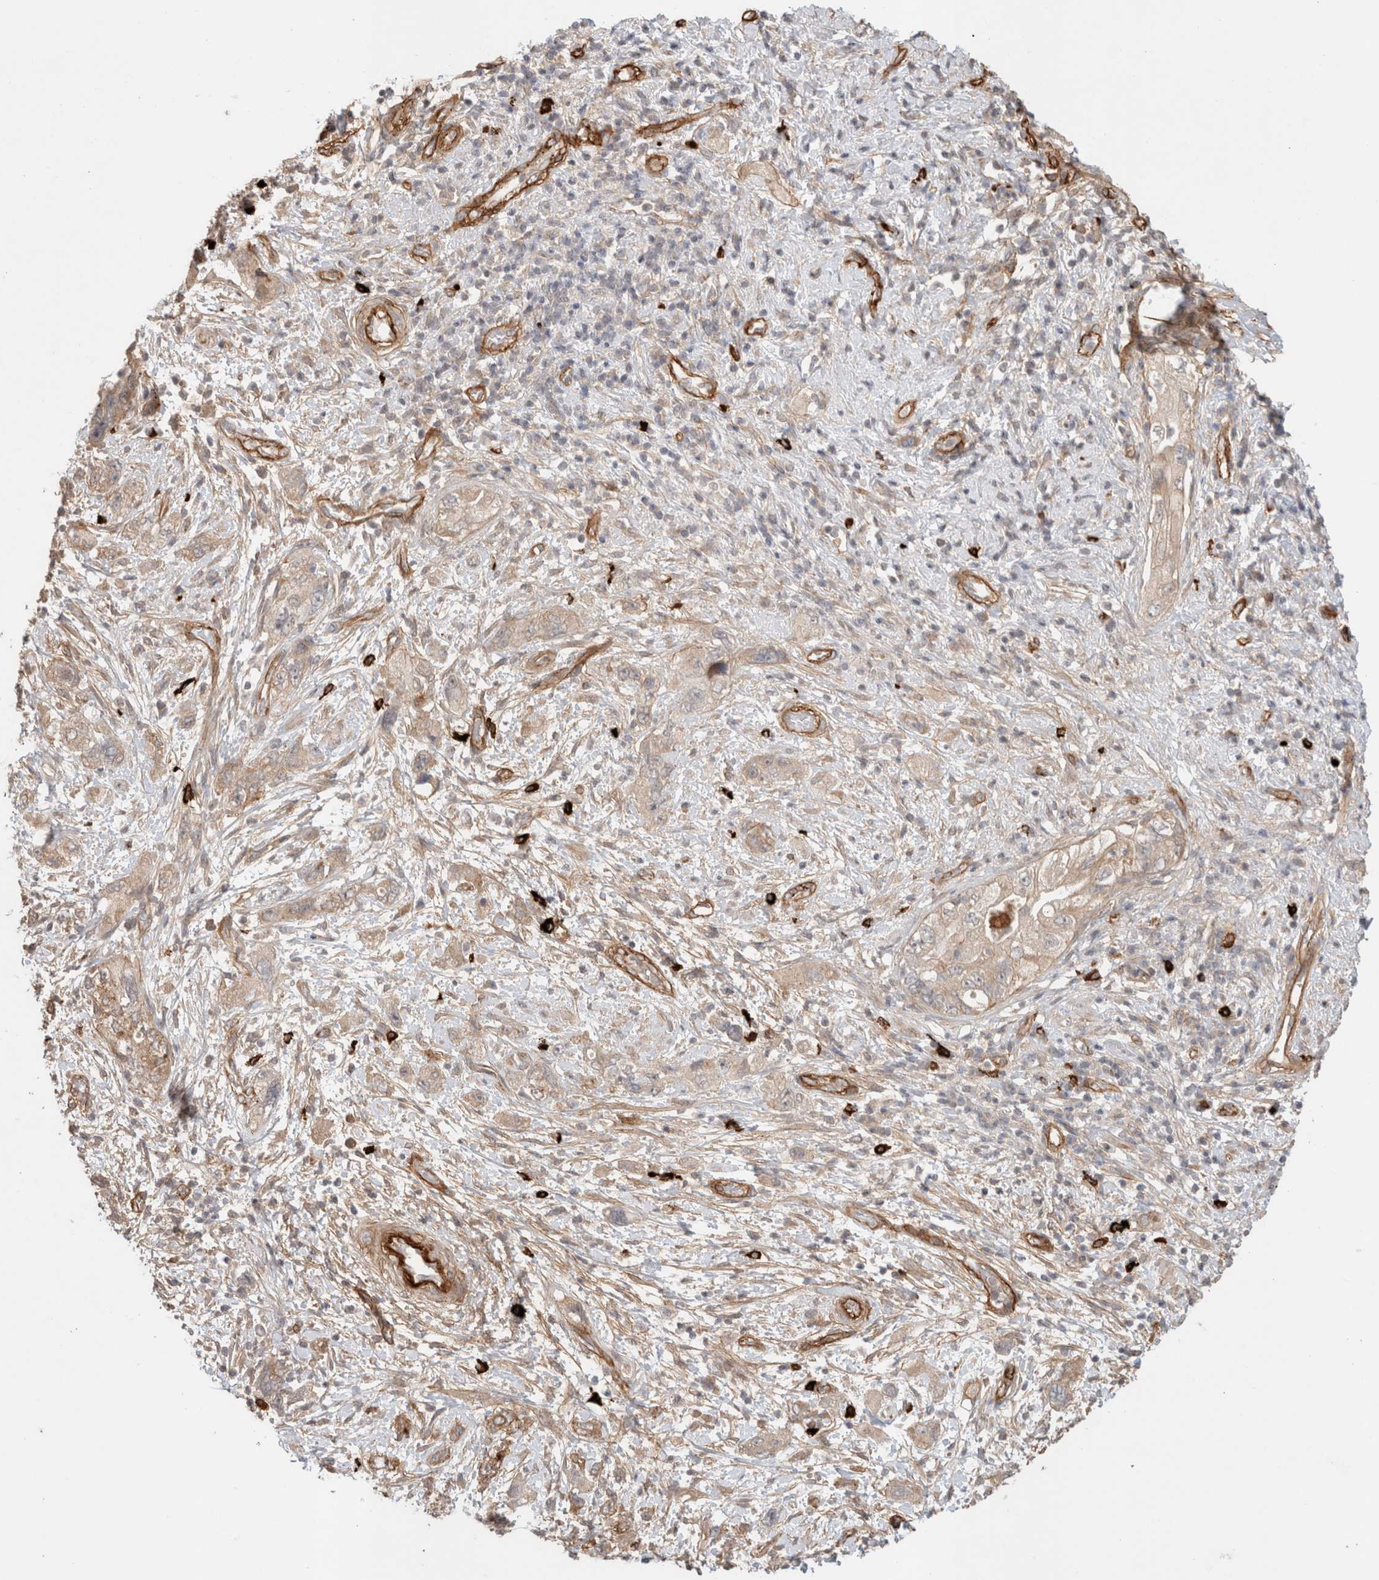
{"staining": {"intensity": "weak", "quantity": "<25%", "location": "cytoplasmic/membranous"}, "tissue": "pancreatic cancer", "cell_type": "Tumor cells", "image_type": "cancer", "snomed": [{"axis": "morphology", "description": "Adenocarcinoma, NOS"}, {"axis": "topography", "description": "Pancreas"}], "caption": "DAB immunohistochemical staining of pancreatic adenocarcinoma reveals no significant positivity in tumor cells.", "gene": "HSPG2", "patient": {"sex": "female", "age": 73}}